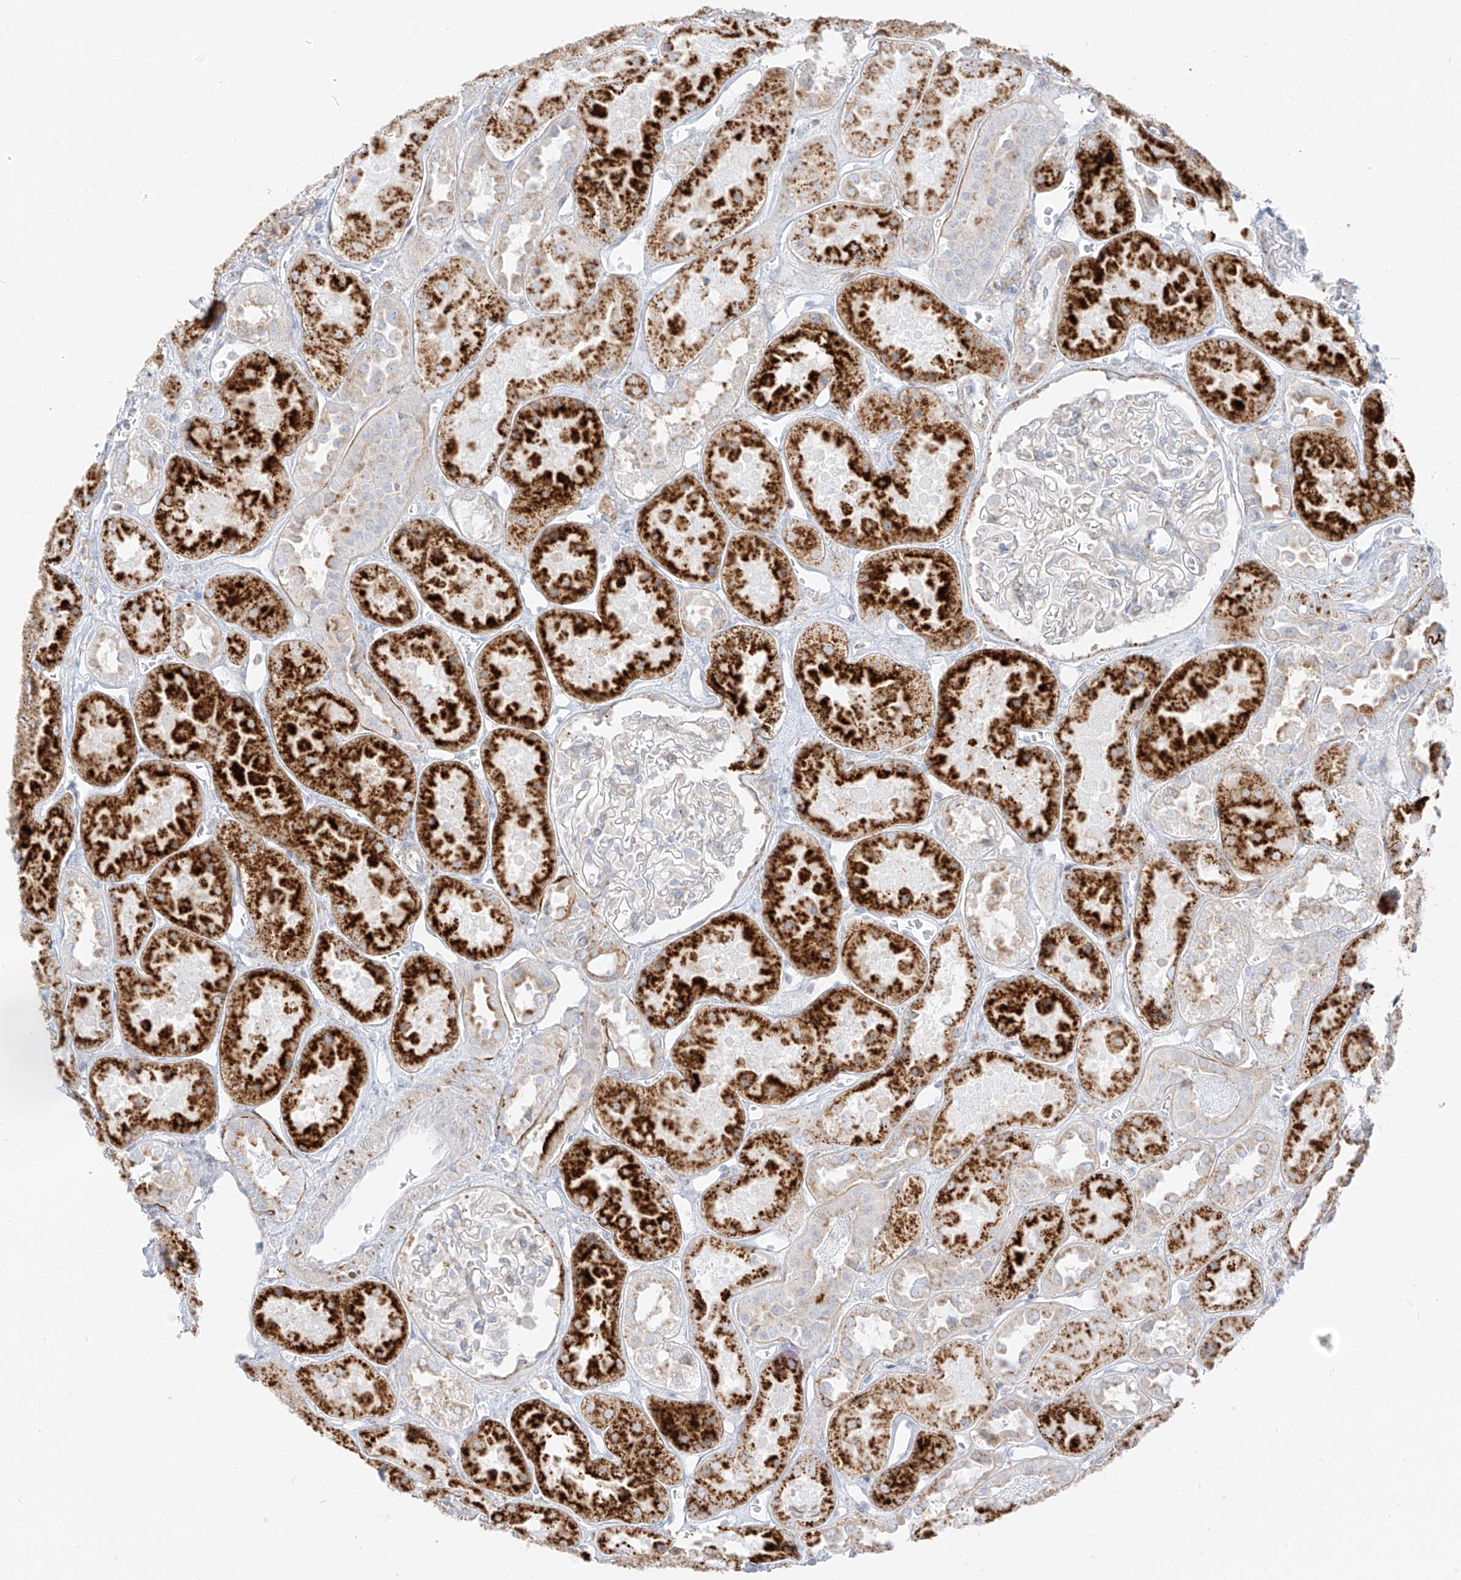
{"staining": {"intensity": "negative", "quantity": "none", "location": "none"}, "tissue": "kidney", "cell_type": "Cells in glomeruli", "image_type": "normal", "snomed": [{"axis": "morphology", "description": "Normal tissue, NOS"}, {"axis": "topography", "description": "Kidney"}], "caption": "Cells in glomeruli show no significant protein positivity in unremarkable kidney.", "gene": "SLC35F6", "patient": {"sex": "male", "age": 70}}